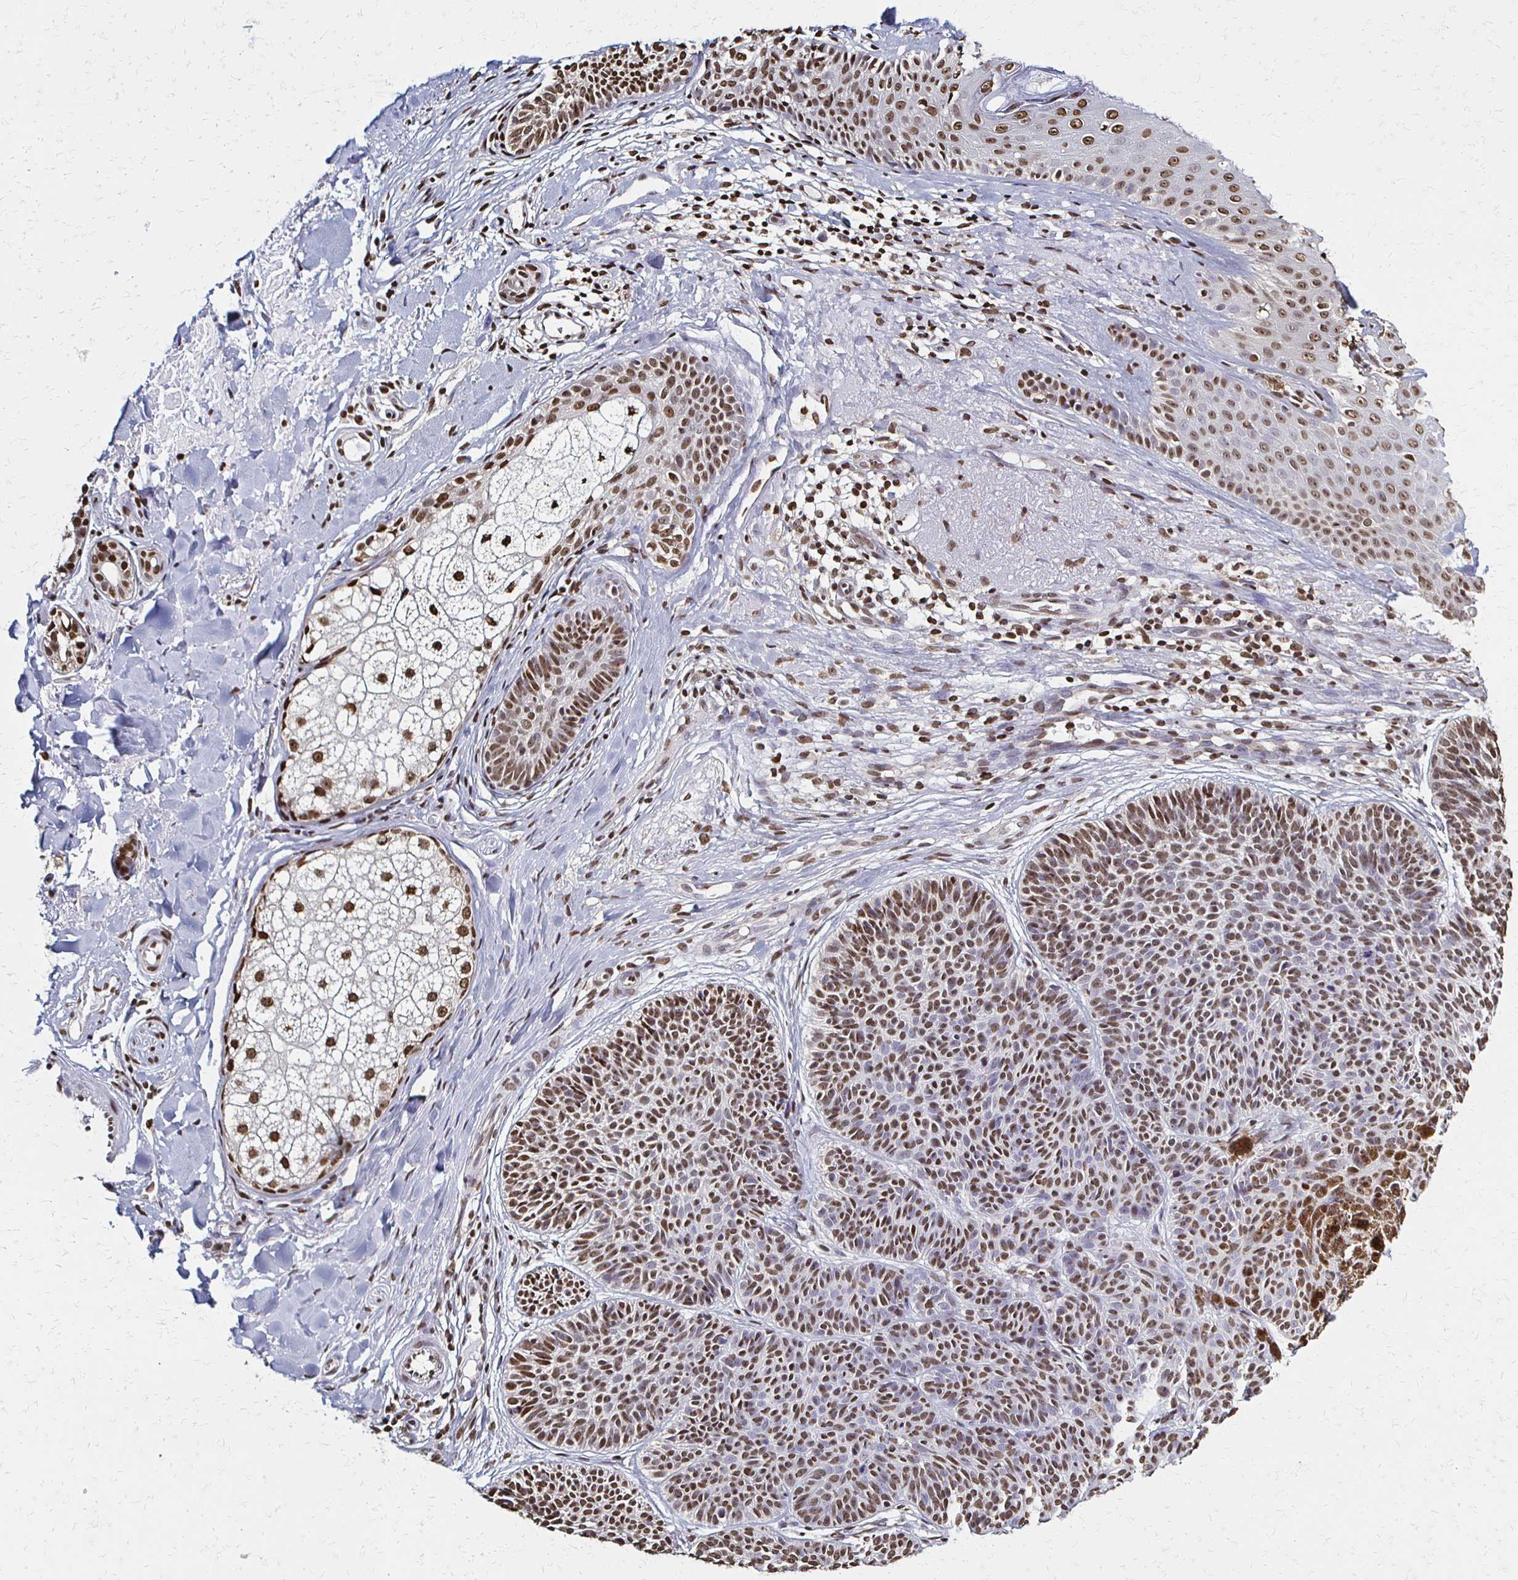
{"staining": {"intensity": "moderate", "quantity": ">75%", "location": "nuclear"}, "tissue": "skin cancer", "cell_type": "Tumor cells", "image_type": "cancer", "snomed": [{"axis": "morphology", "description": "Basal cell carcinoma"}, {"axis": "topography", "description": "Skin"}], "caption": "IHC (DAB) staining of human skin basal cell carcinoma reveals moderate nuclear protein expression in about >75% of tumor cells. (Brightfield microscopy of DAB IHC at high magnification).", "gene": "HOXA9", "patient": {"sex": "male", "age": 82}}